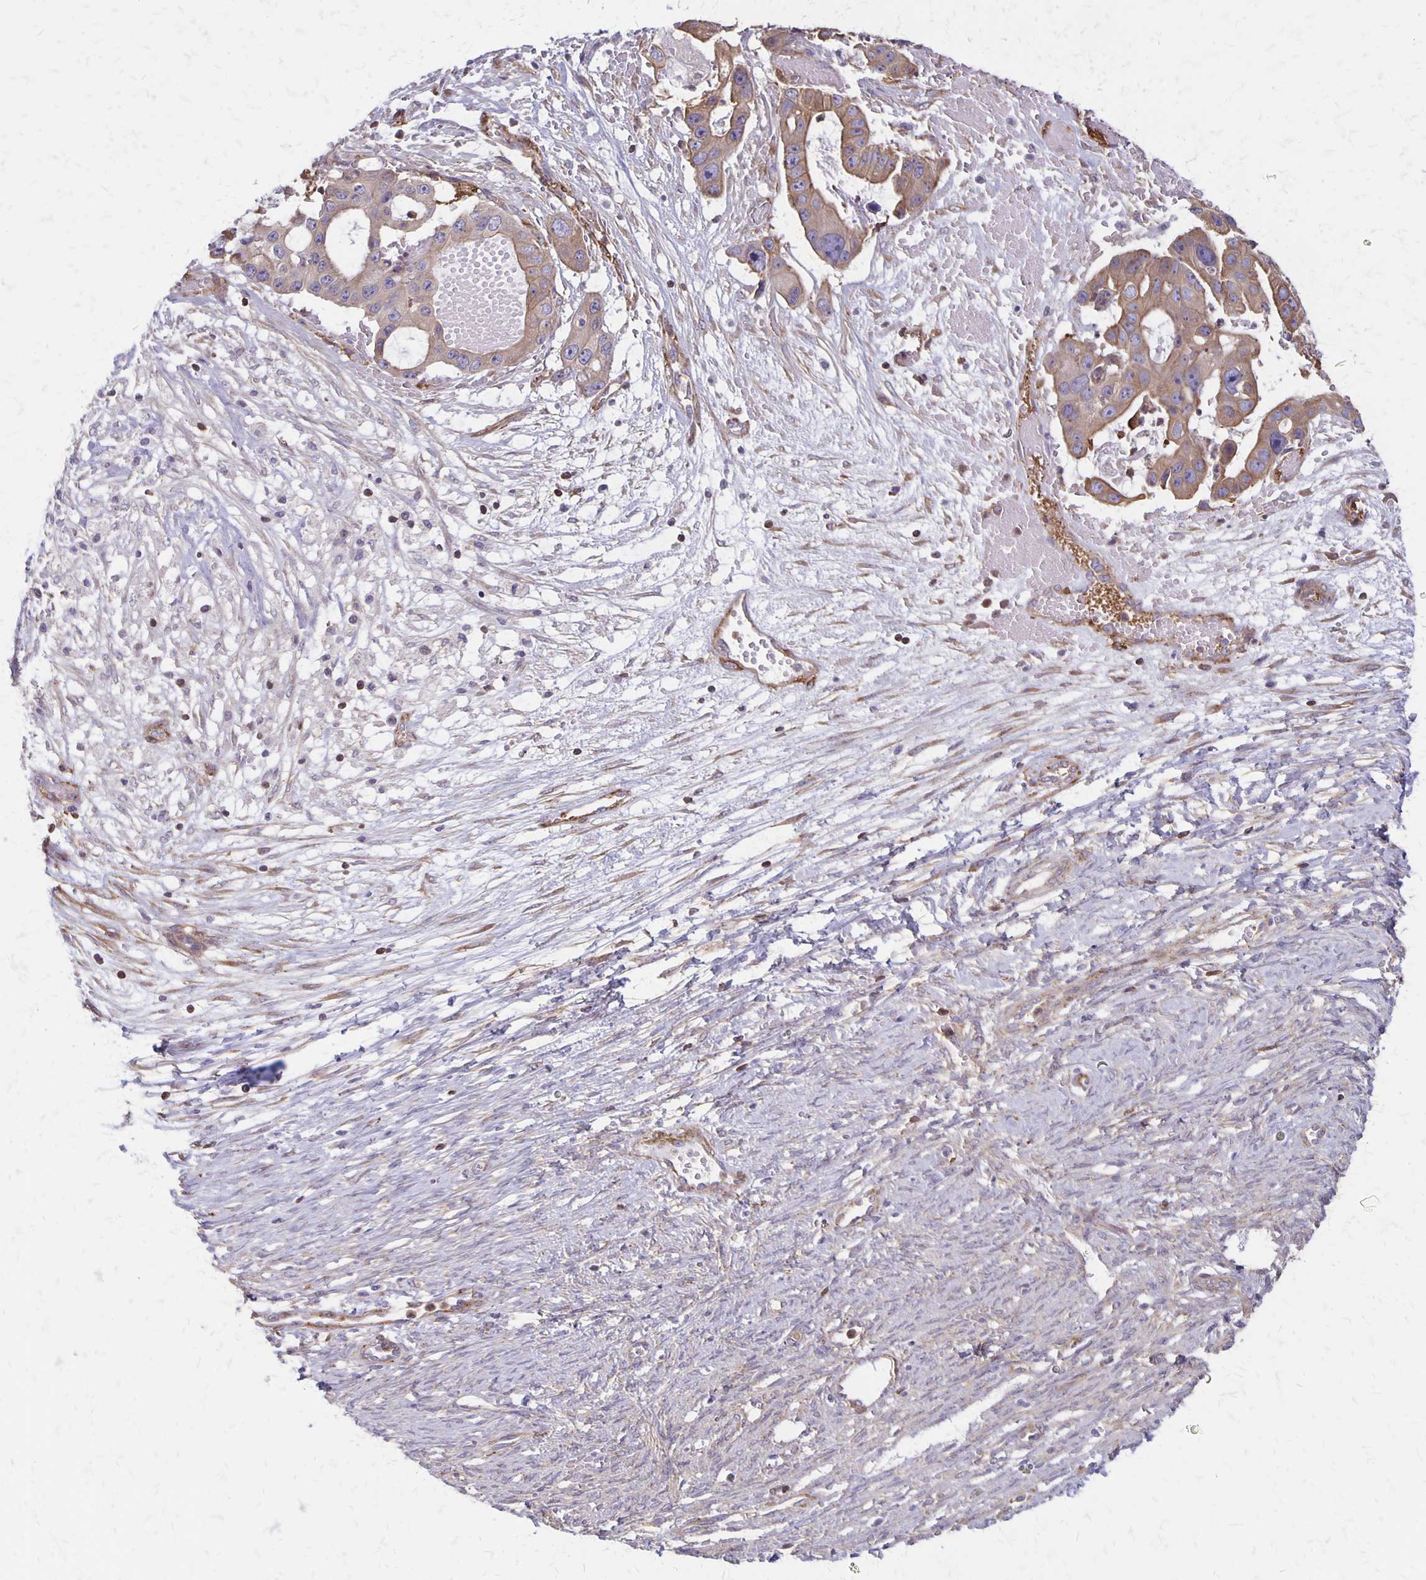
{"staining": {"intensity": "moderate", "quantity": ">75%", "location": "cytoplasmic/membranous"}, "tissue": "ovarian cancer", "cell_type": "Tumor cells", "image_type": "cancer", "snomed": [{"axis": "morphology", "description": "Cystadenocarcinoma, serous, NOS"}, {"axis": "topography", "description": "Ovary"}], "caption": "High-power microscopy captured an immunohistochemistry photomicrograph of ovarian cancer (serous cystadenocarcinoma), revealing moderate cytoplasmic/membranous positivity in about >75% of tumor cells. (Stains: DAB in brown, nuclei in blue, Microscopy: brightfield microscopy at high magnification).", "gene": "SEPTIN5", "patient": {"sex": "female", "age": 56}}